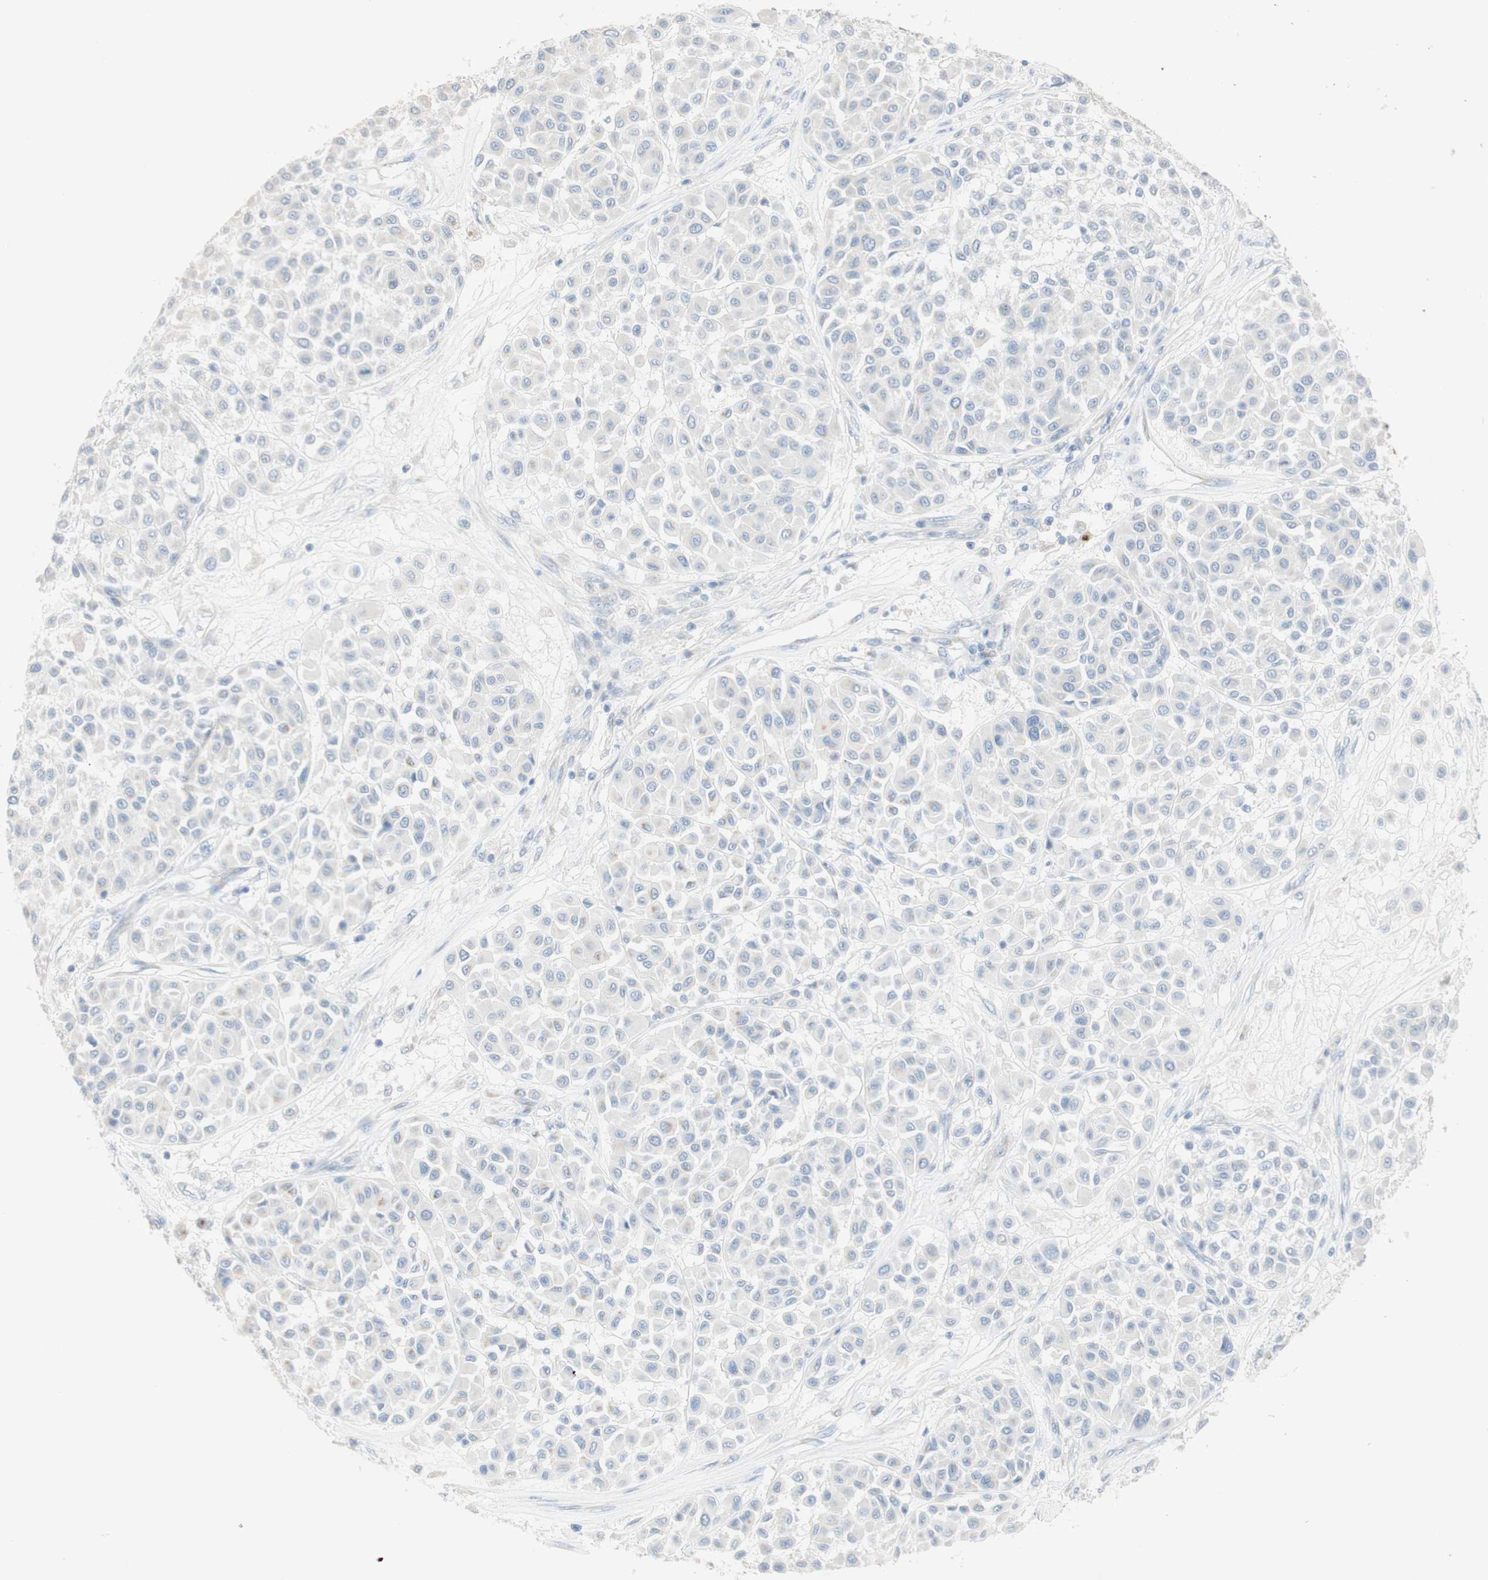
{"staining": {"intensity": "negative", "quantity": "none", "location": "none"}, "tissue": "melanoma", "cell_type": "Tumor cells", "image_type": "cancer", "snomed": [{"axis": "morphology", "description": "Malignant melanoma, Metastatic site"}, {"axis": "topography", "description": "Soft tissue"}], "caption": "This is an IHC micrograph of malignant melanoma (metastatic site). There is no staining in tumor cells.", "gene": "MANEA", "patient": {"sex": "male", "age": 41}}